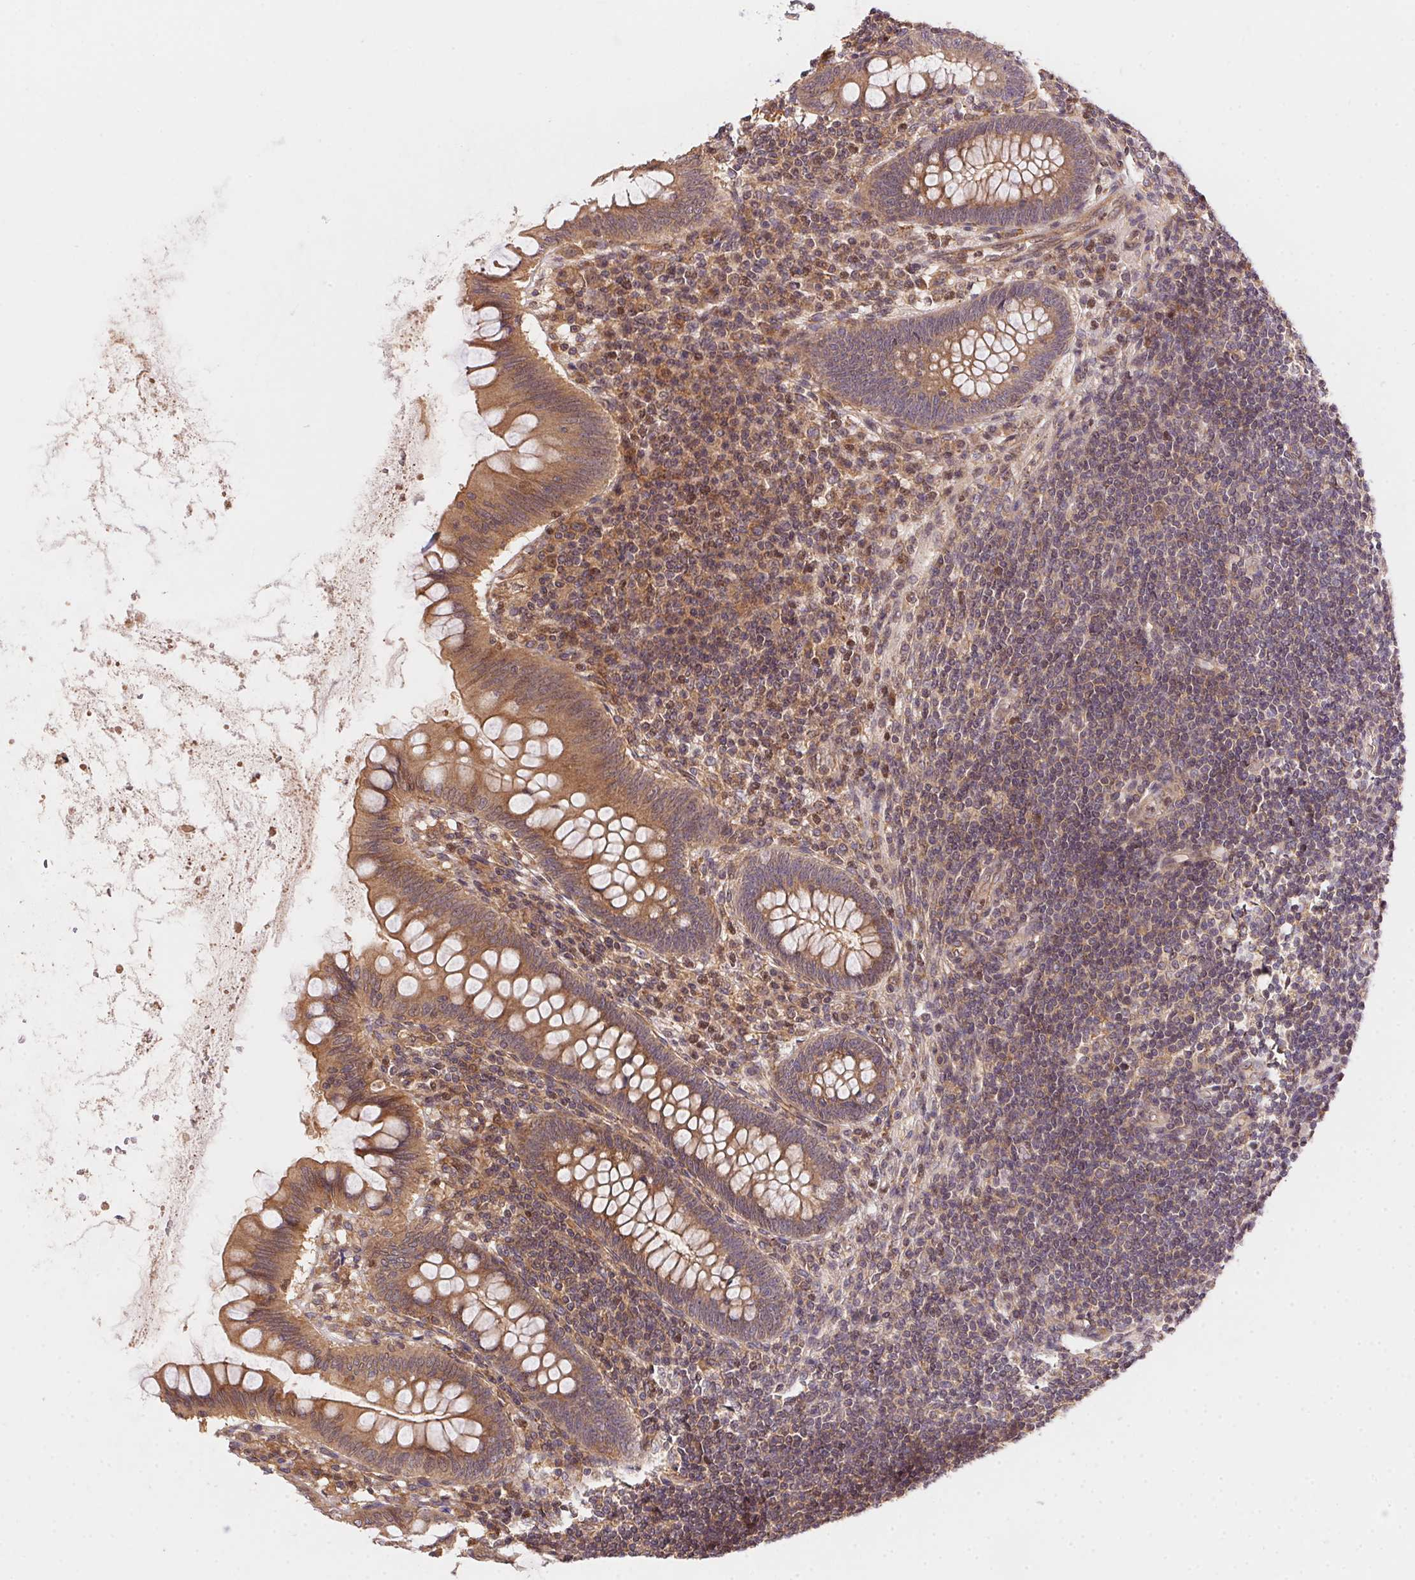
{"staining": {"intensity": "moderate", "quantity": ">75%", "location": "cytoplasmic/membranous"}, "tissue": "appendix", "cell_type": "Glandular cells", "image_type": "normal", "snomed": [{"axis": "morphology", "description": "Normal tissue, NOS"}, {"axis": "topography", "description": "Appendix"}], "caption": "Appendix stained with DAB (3,3'-diaminobenzidine) IHC displays medium levels of moderate cytoplasmic/membranous positivity in about >75% of glandular cells.", "gene": "MEX3D", "patient": {"sex": "female", "age": 57}}